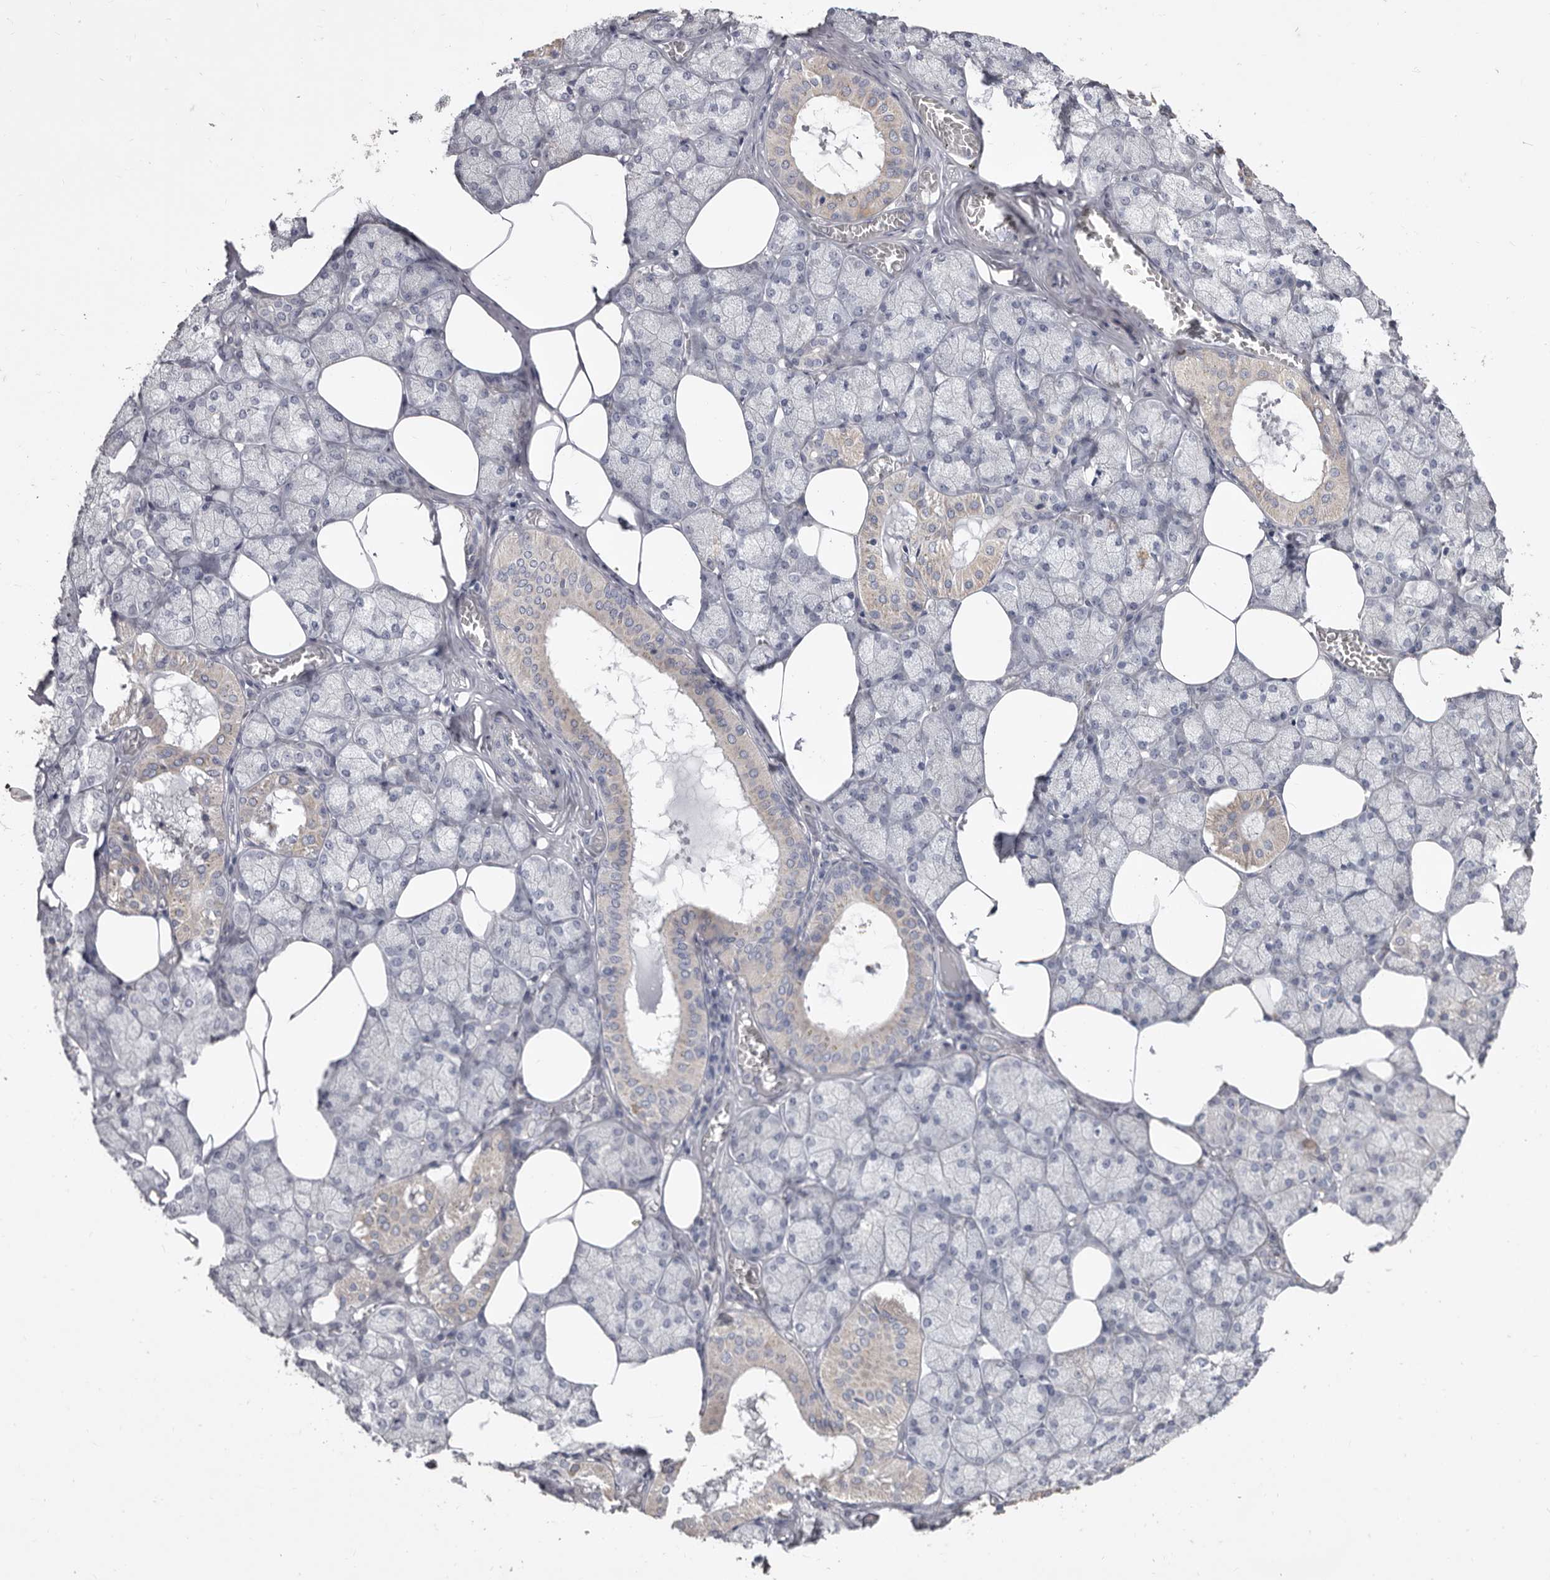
{"staining": {"intensity": "weak", "quantity": "<25%", "location": "cytoplasmic/membranous"}, "tissue": "salivary gland", "cell_type": "Glandular cells", "image_type": "normal", "snomed": [{"axis": "morphology", "description": "Normal tissue, NOS"}, {"axis": "topography", "description": "Salivary gland"}], "caption": "DAB (3,3'-diaminobenzidine) immunohistochemical staining of benign salivary gland displays no significant staining in glandular cells.", "gene": "CYP2E1", "patient": {"sex": "male", "age": 62}}